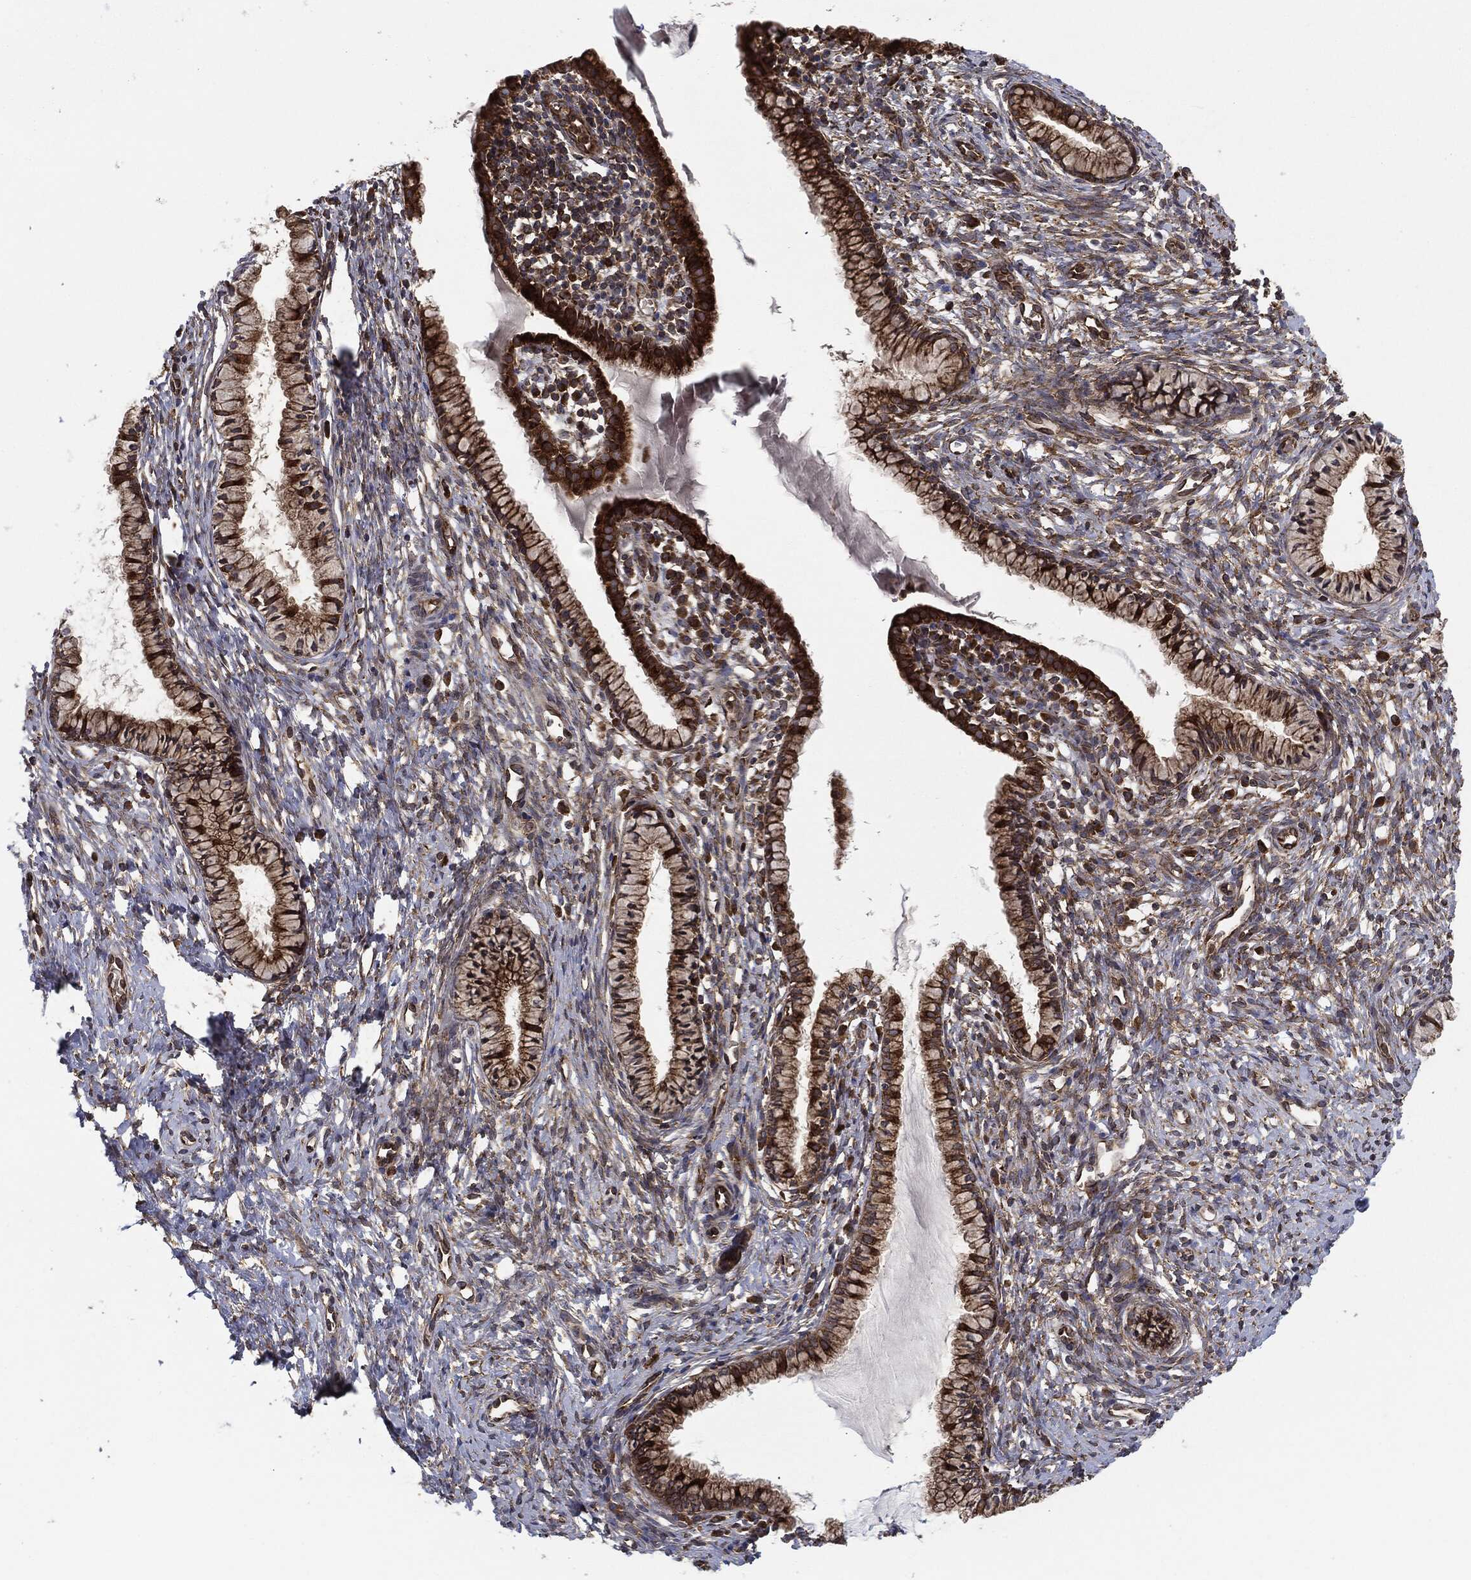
{"staining": {"intensity": "strong", "quantity": ">75%", "location": "cytoplasmic/membranous"}, "tissue": "cervix", "cell_type": "Glandular cells", "image_type": "normal", "snomed": [{"axis": "morphology", "description": "Normal tissue, NOS"}, {"axis": "topography", "description": "Cervix"}], "caption": "This photomicrograph reveals immunohistochemistry staining of benign human cervix, with high strong cytoplasmic/membranous staining in approximately >75% of glandular cells.", "gene": "EIF2AK2", "patient": {"sex": "female", "age": 39}}